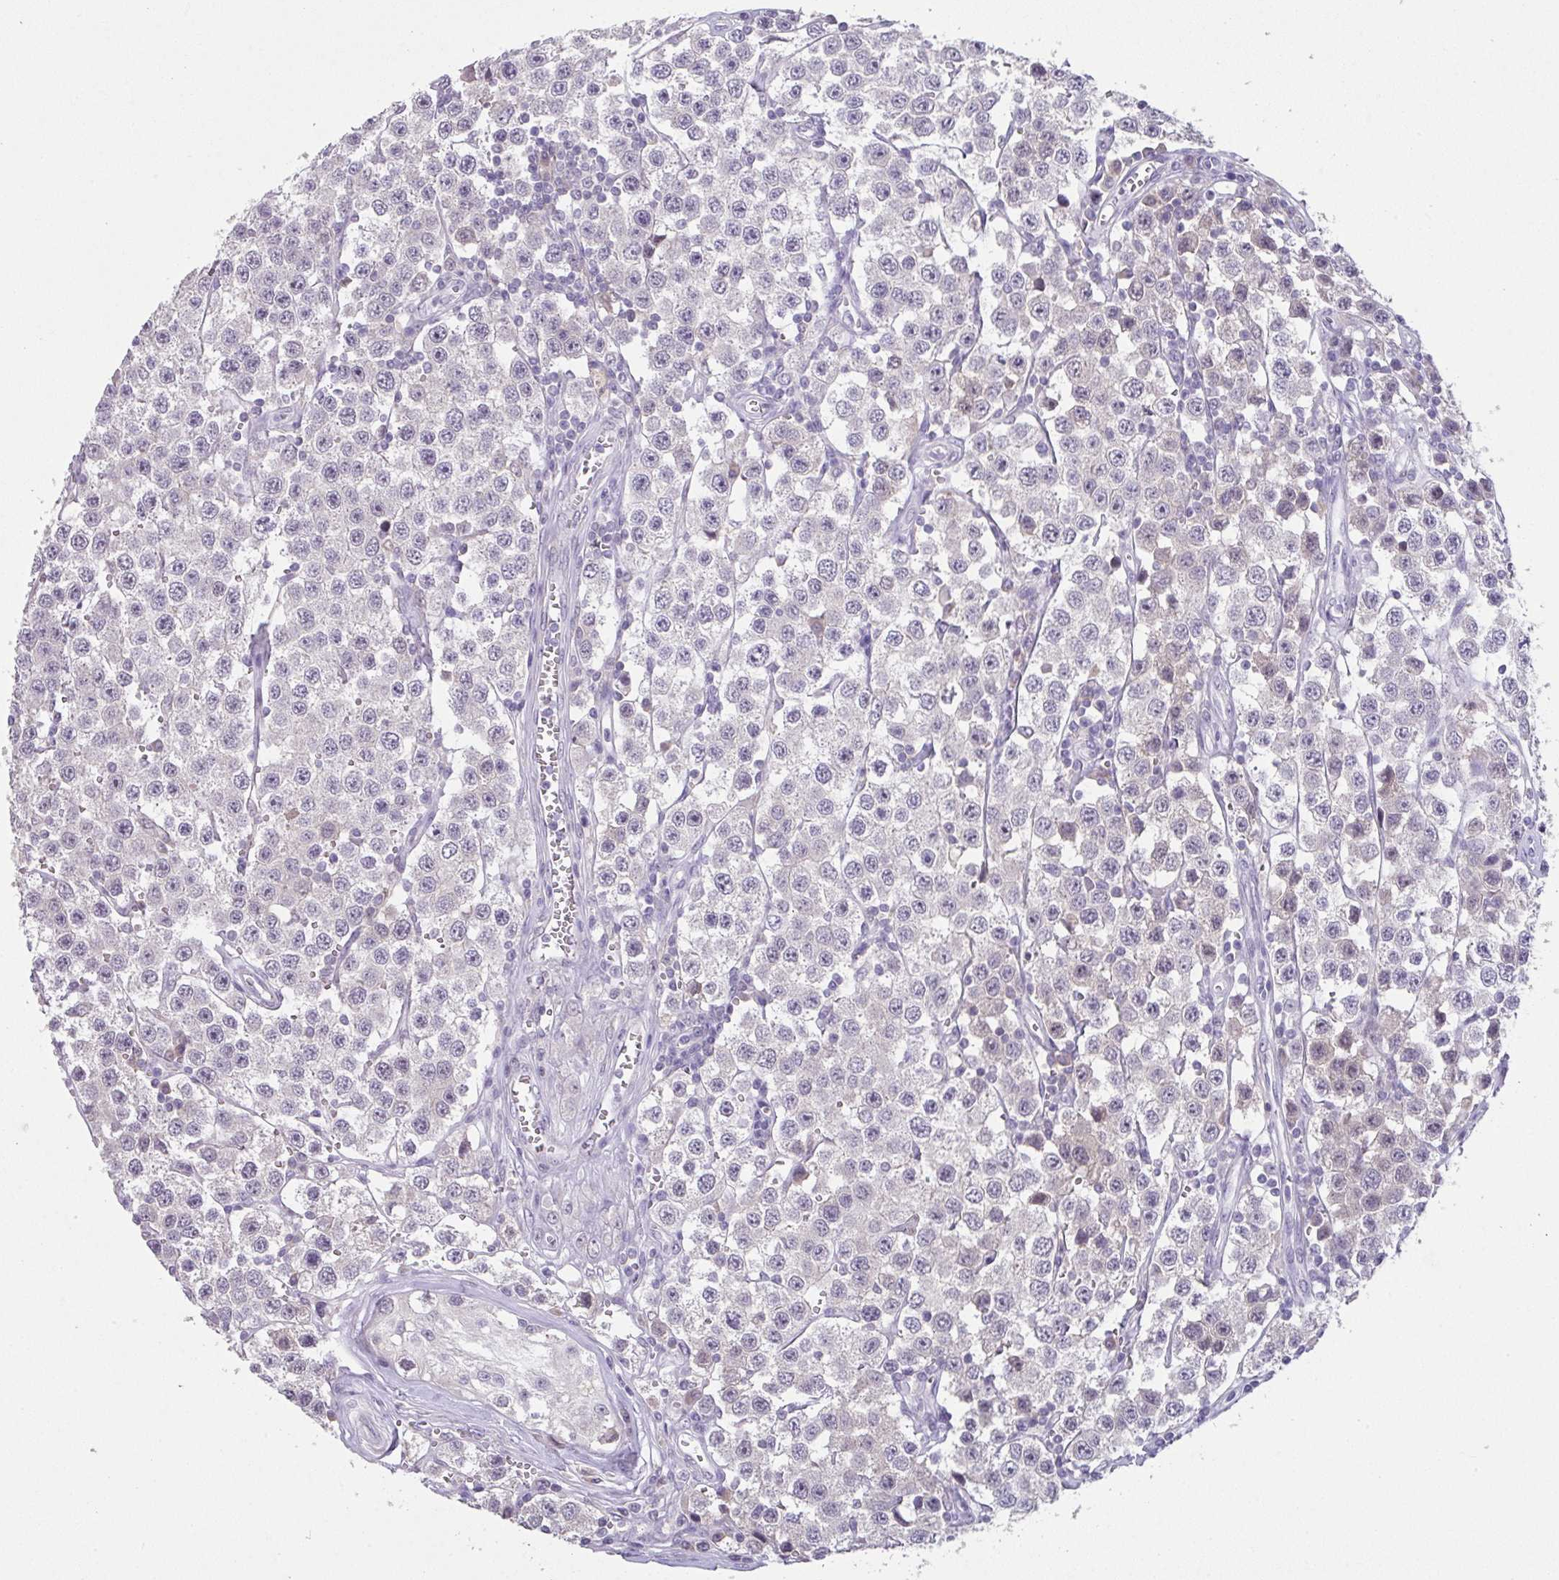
{"staining": {"intensity": "negative", "quantity": "none", "location": "none"}, "tissue": "testis cancer", "cell_type": "Tumor cells", "image_type": "cancer", "snomed": [{"axis": "morphology", "description": "Seminoma, NOS"}, {"axis": "topography", "description": "Testis"}], "caption": "Tumor cells show no significant protein positivity in testis cancer.", "gene": "GLTPD2", "patient": {"sex": "male", "age": 34}}